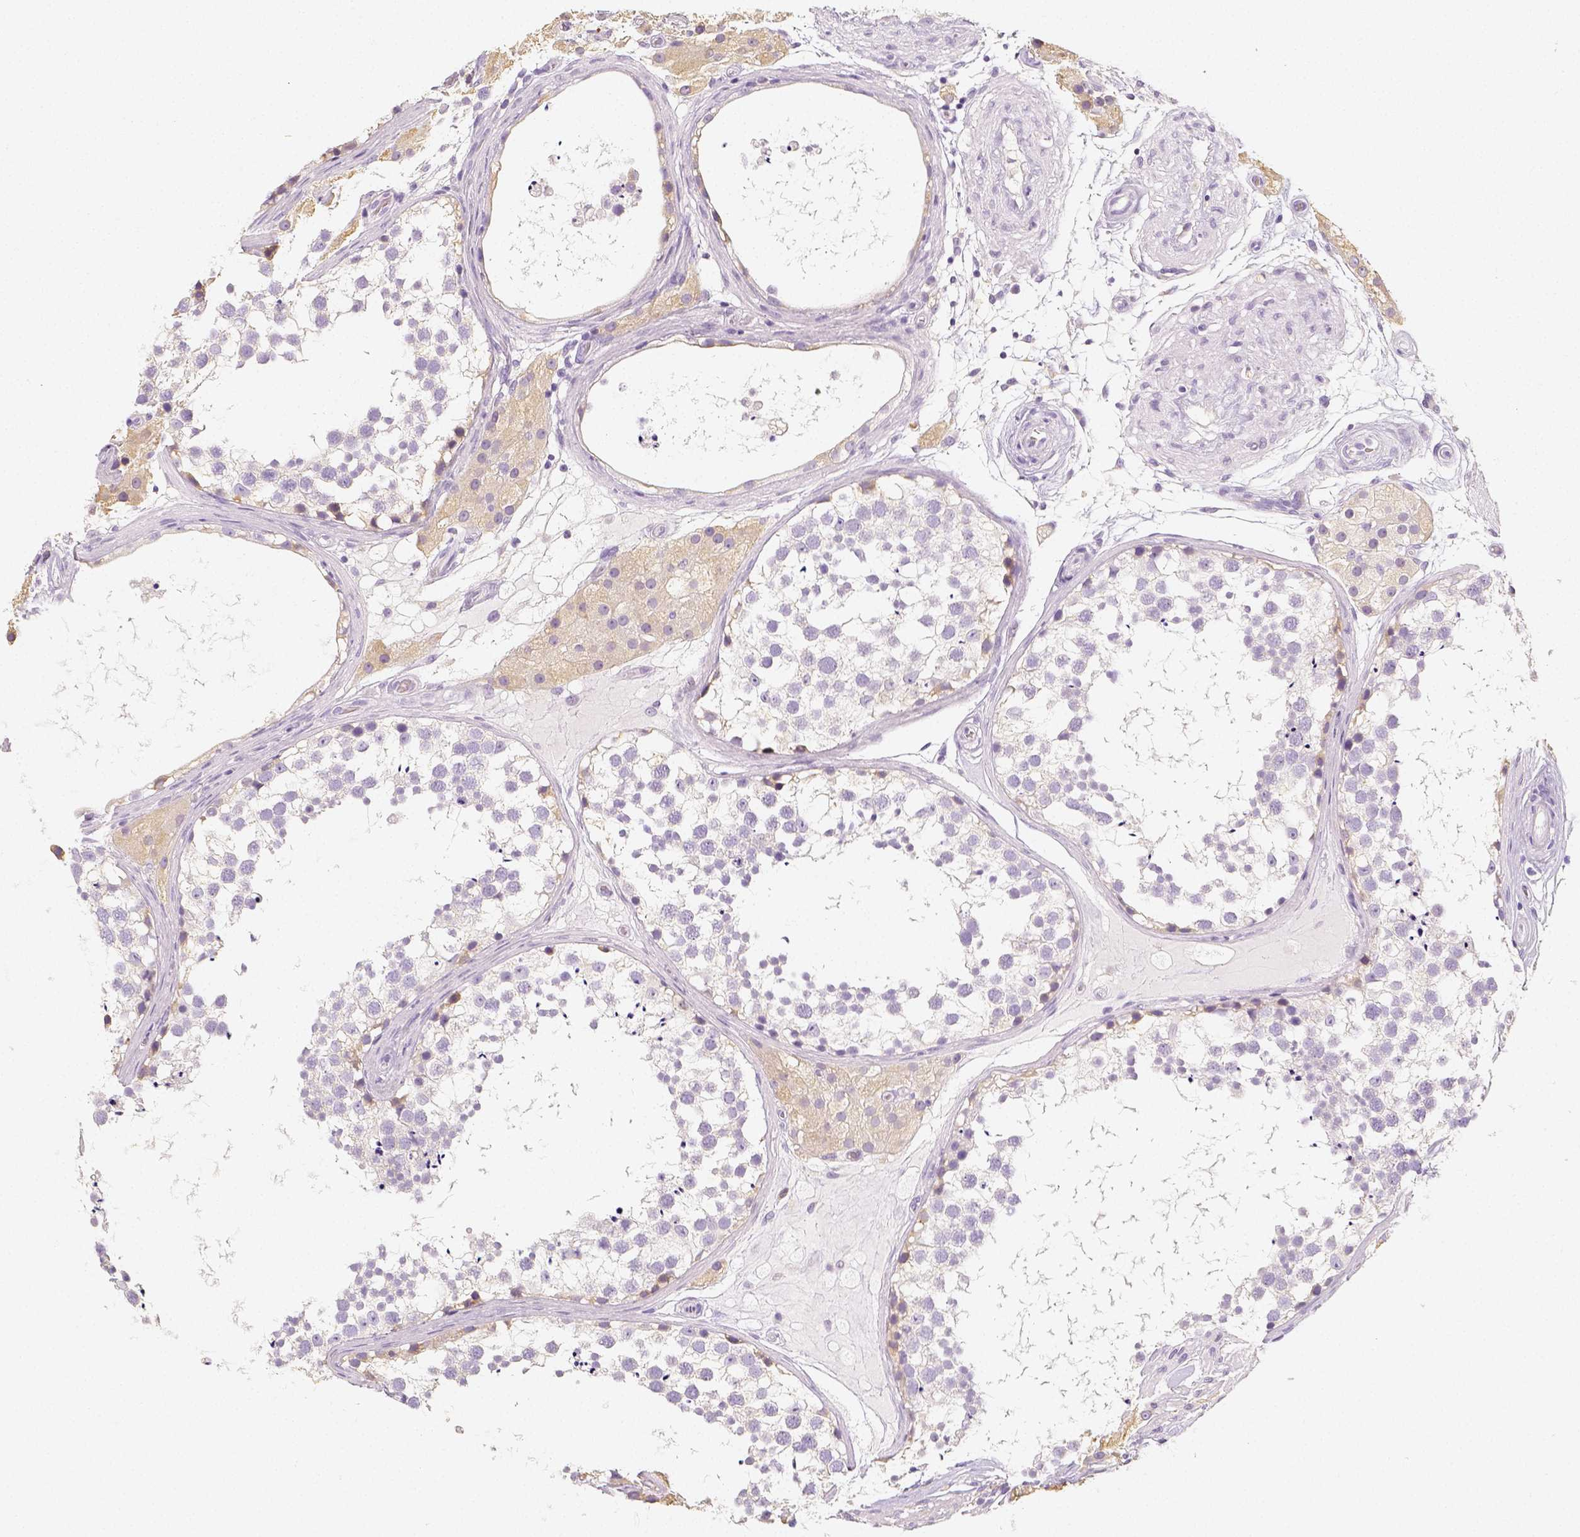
{"staining": {"intensity": "negative", "quantity": "none", "location": "none"}, "tissue": "testis", "cell_type": "Cells in seminiferous ducts", "image_type": "normal", "snomed": [{"axis": "morphology", "description": "Normal tissue, NOS"}, {"axis": "morphology", "description": "Seminoma, NOS"}, {"axis": "topography", "description": "Testis"}], "caption": "This image is of benign testis stained with IHC to label a protein in brown with the nuclei are counter-stained blue. There is no positivity in cells in seminiferous ducts.", "gene": "NECAB2", "patient": {"sex": "male", "age": 65}}